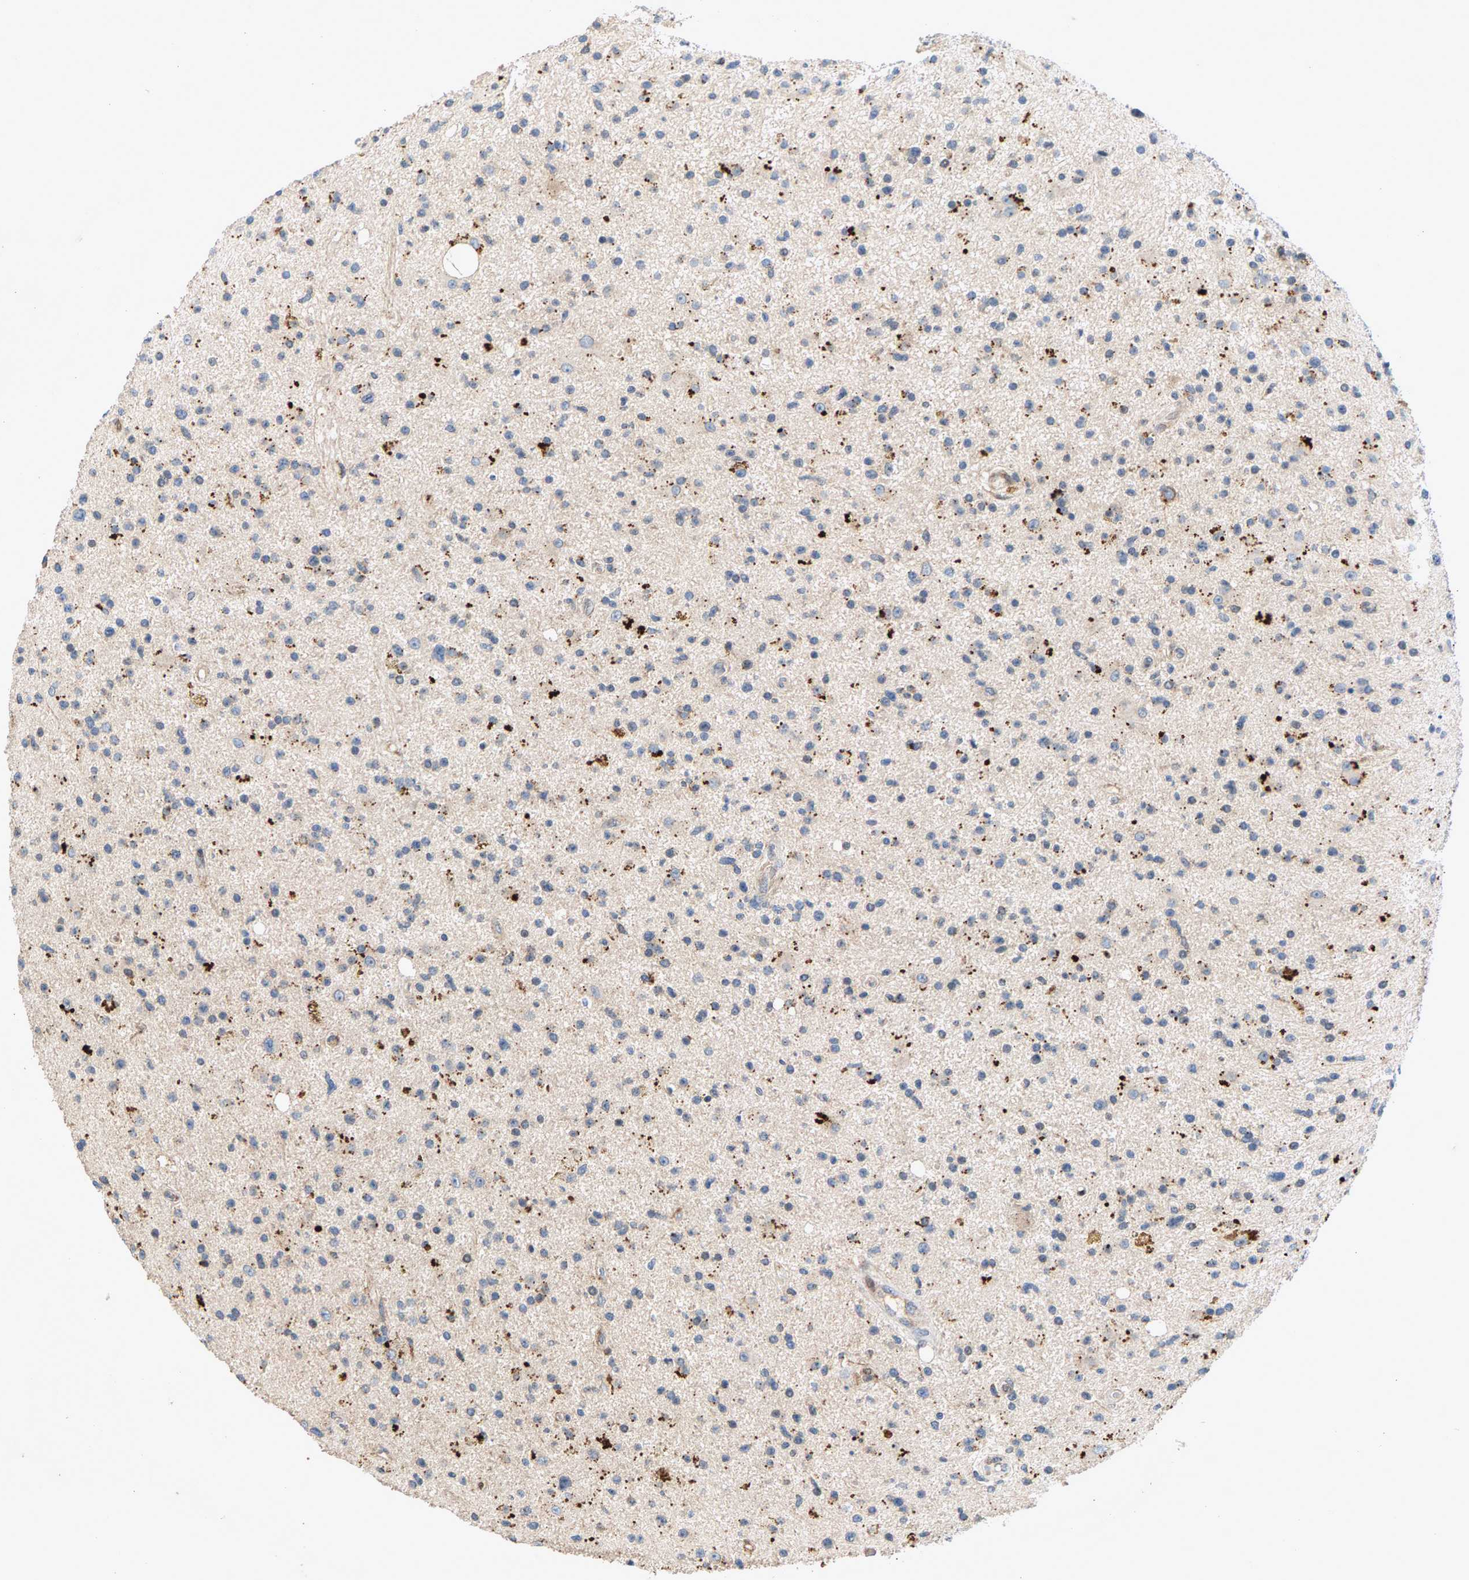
{"staining": {"intensity": "negative", "quantity": "none", "location": "none"}, "tissue": "glioma", "cell_type": "Tumor cells", "image_type": "cancer", "snomed": [{"axis": "morphology", "description": "Glioma, malignant, High grade"}, {"axis": "topography", "description": "Brain"}], "caption": "This is an immunohistochemistry photomicrograph of human malignant glioma (high-grade). There is no staining in tumor cells.", "gene": "ZPR1", "patient": {"sex": "male", "age": 33}}